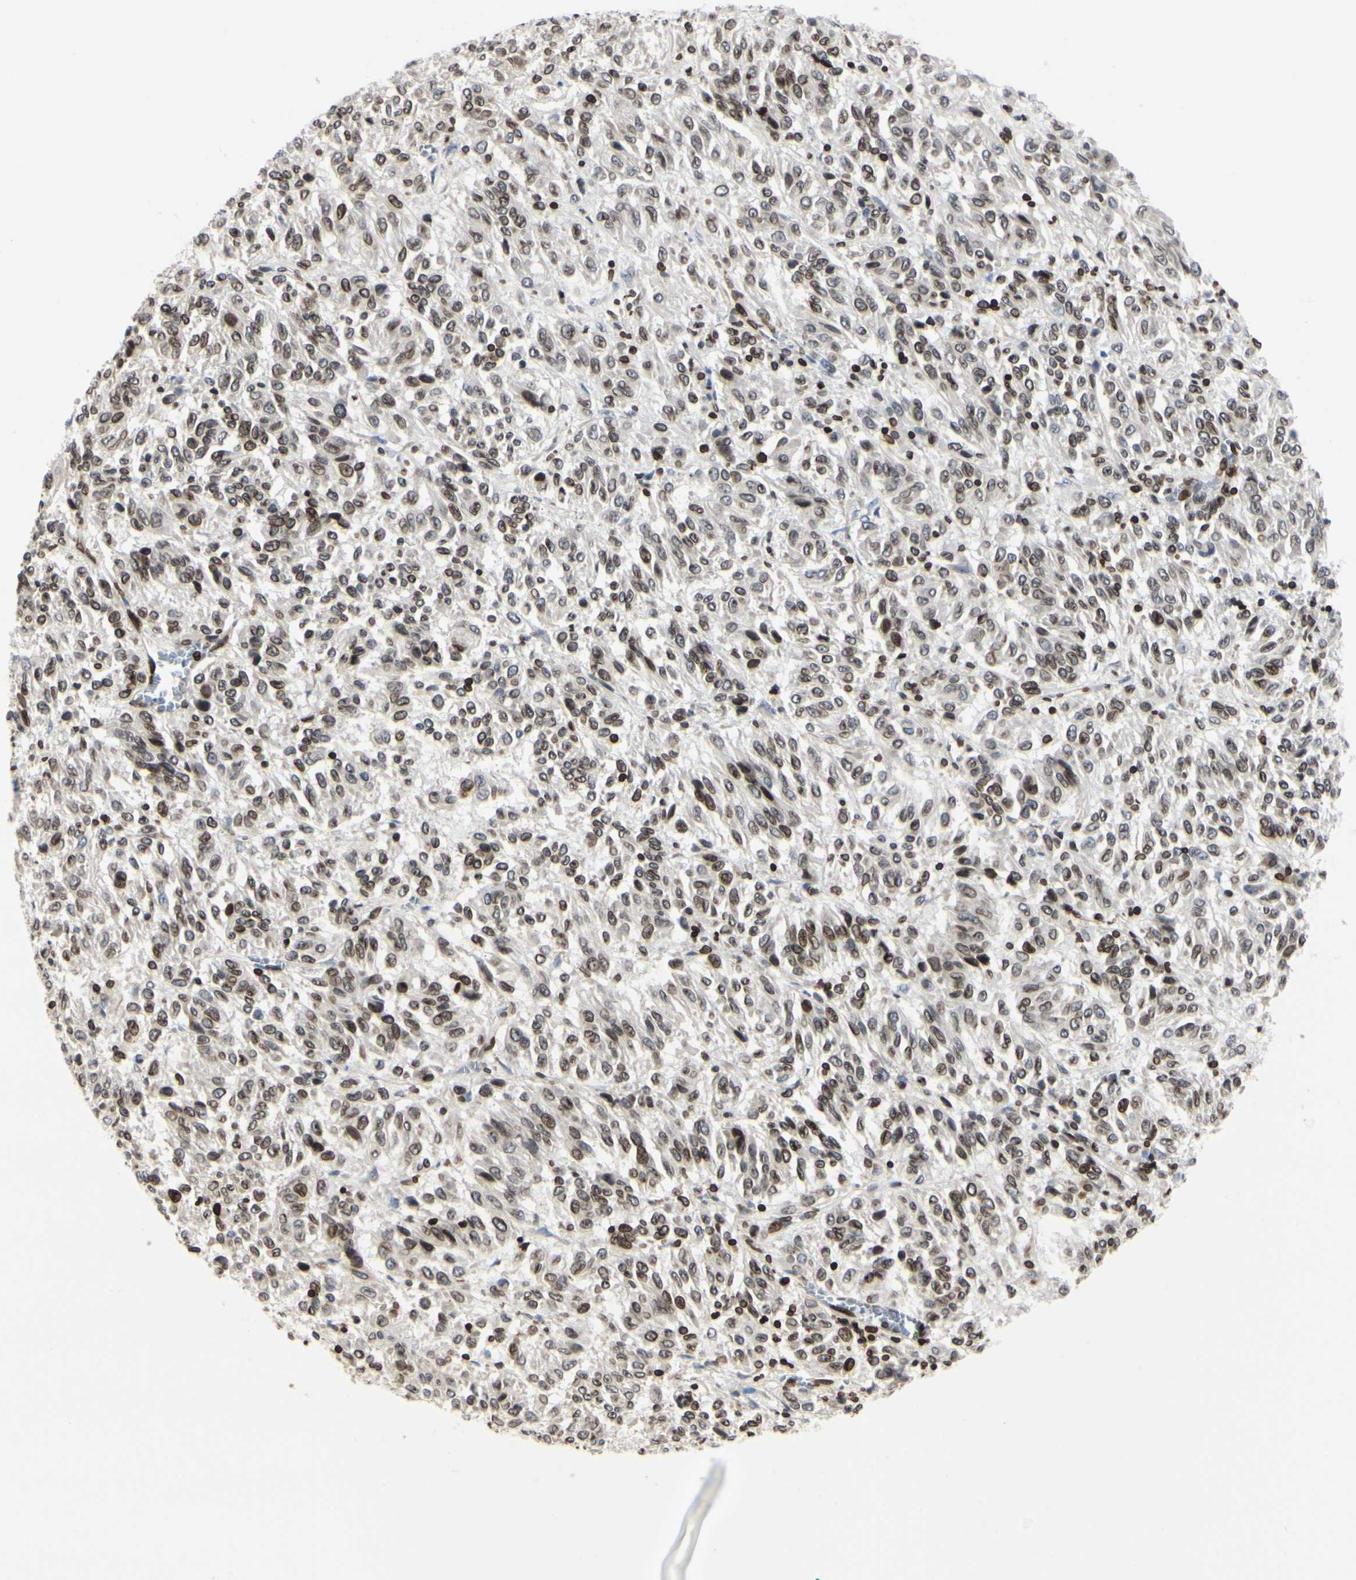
{"staining": {"intensity": "moderate", "quantity": ">75%", "location": "nuclear"}, "tissue": "melanoma", "cell_type": "Tumor cells", "image_type": "cancer", "snomed": [{"axis": "morphology", "description": "Malignant melanoma, Metastatic site"}, {"axis": "topography", "description": "Lung"}], "caption": "Malignant melanoma (metastatic site) tissue displays moderate nuclear staining in approximately >75% of tumor cells", "gene": "TMPO", "patient": {"sex": "male", "age": 64}}